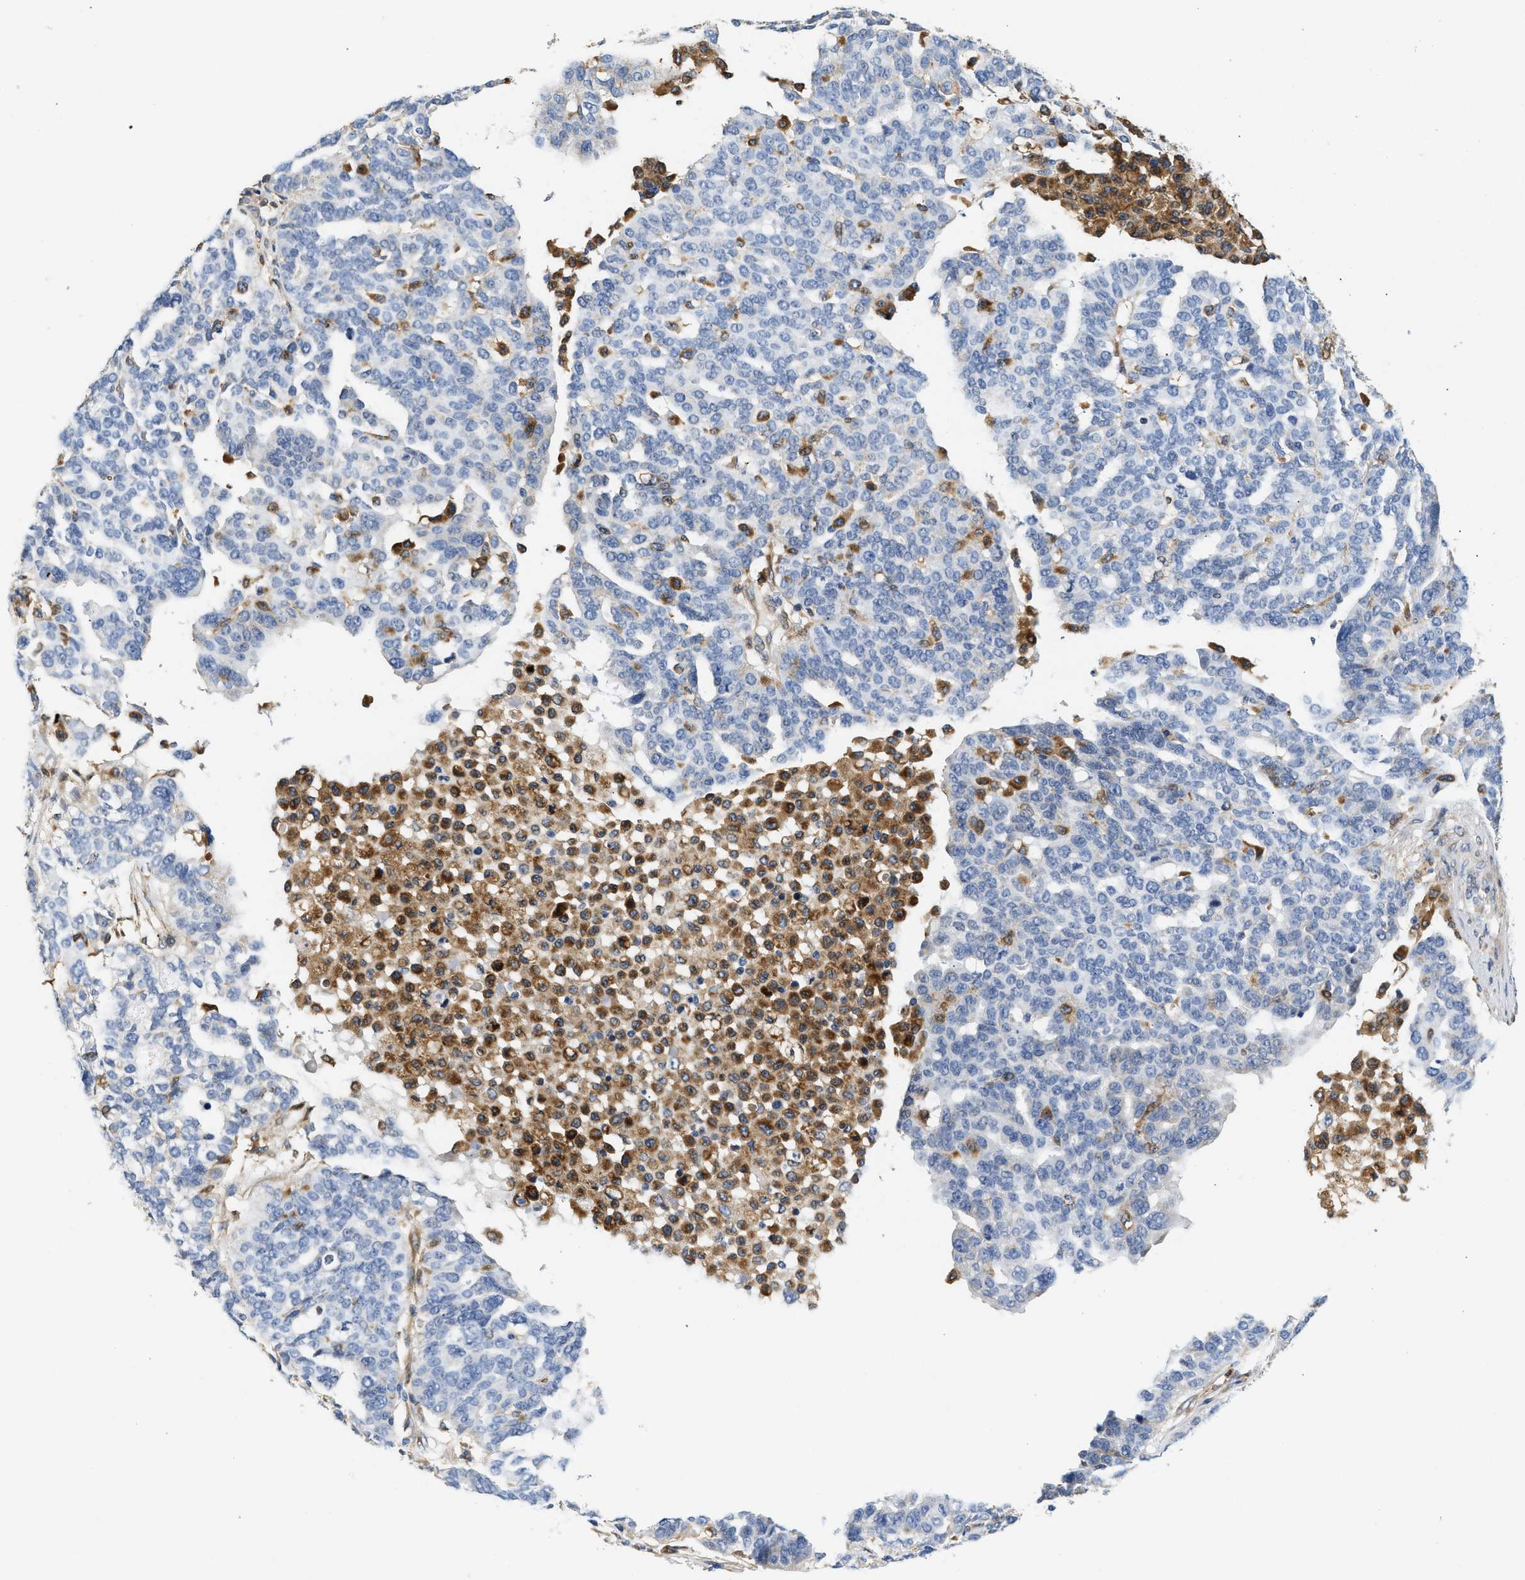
{"staining": {"intensity": "negative", "quantity": "none", "location": "none"}, "tissue": "ovarian cancer", "cell_type": "Tumor cells", "image_type": "cancer", "snomed": [{"axis": "morphology", "description": "Cystadenocarcinoma, serous, NOS"}, {"axis": "topography", "description": "Ovary"}], "caption": "Protein analysis of ovarian serous cystadenocarcinoma demonstrates no significant expression in tumor cells.", "gene": "RAB31", "patient": {"sex": "female", "age": 59}}